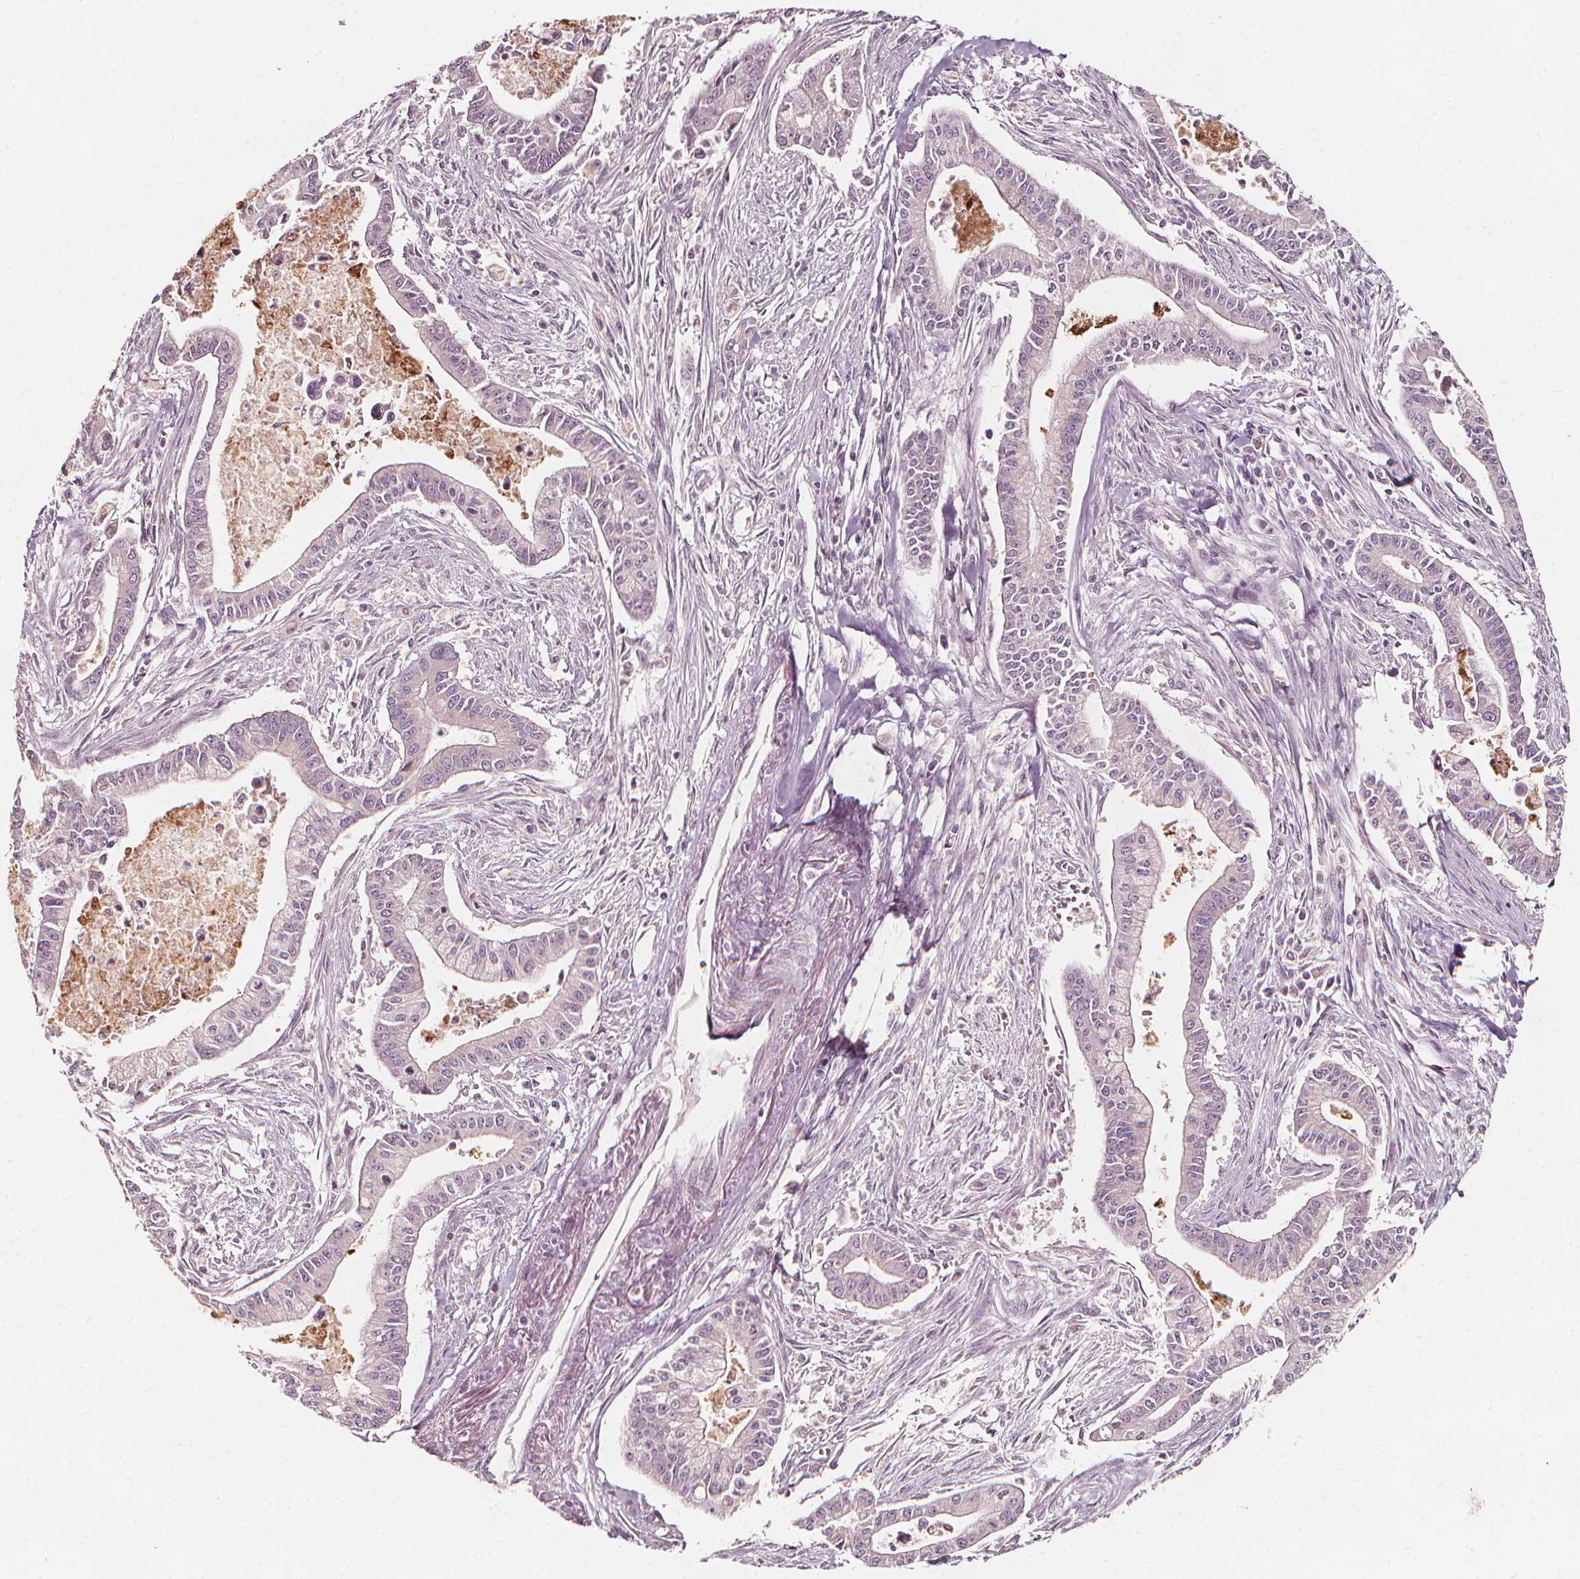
{"staining": {"intensity": "negative", "quantity": "none", "location": "none"}, "tissue": "pancreatic cancer", "cell_type": "Tumor cells", "image_type": "cancer", "snomed": [{"axis": "morphology", "description": "Adenocarcinoma, NOS"}, {"axis": "topography", "description": "Pancreas"}], "caption": "Immunohistochemical staining of human pancreatic cancer (adenocarcinoma) reveals no significant positivity in tumor cells. (DAB IHC, high magnification).", "gene": "NPC1L1", "patient": {"sex": "female", "age": 65}}